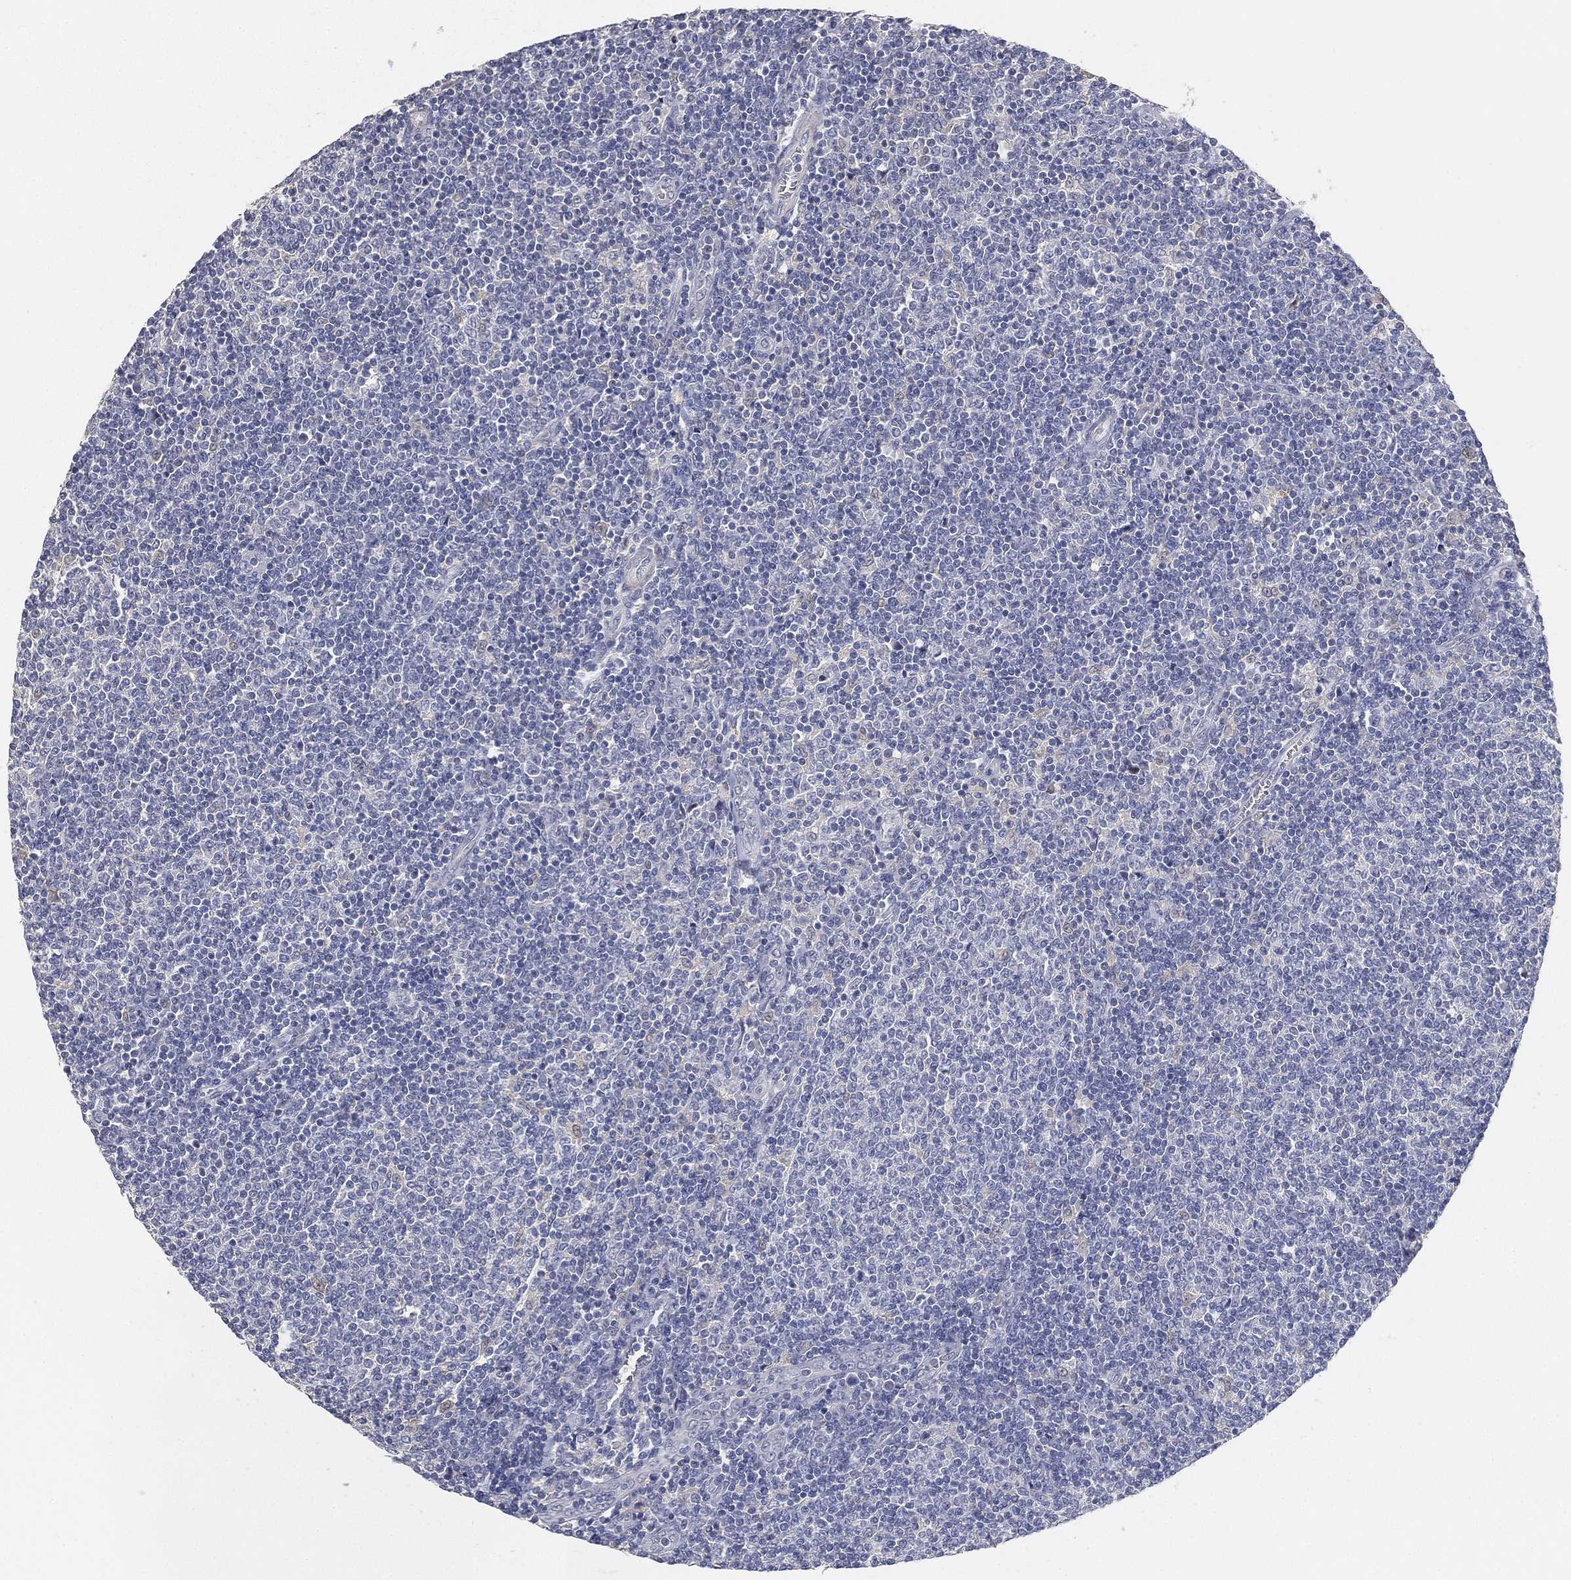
{"staining": {"intensity": "negative", "quantity": "none", "location": "none"}, "tissue": "lymphoma", "cell_type": "Tumor cells", "image_type": "cancer", "snomed": [{"axis": "morphology", "description": "Malignant lymphoma, non-Hodgkin's type, Low grade"}, {"axis": "topography", "description": "Lymph node"}], "caption": "Tumor cells show no significant protein positivity in low-grade malignant lymphoma, non-Hodgkin's type.", "gene": "GPR61", "patient": {"sex": "male", "age": 52}}